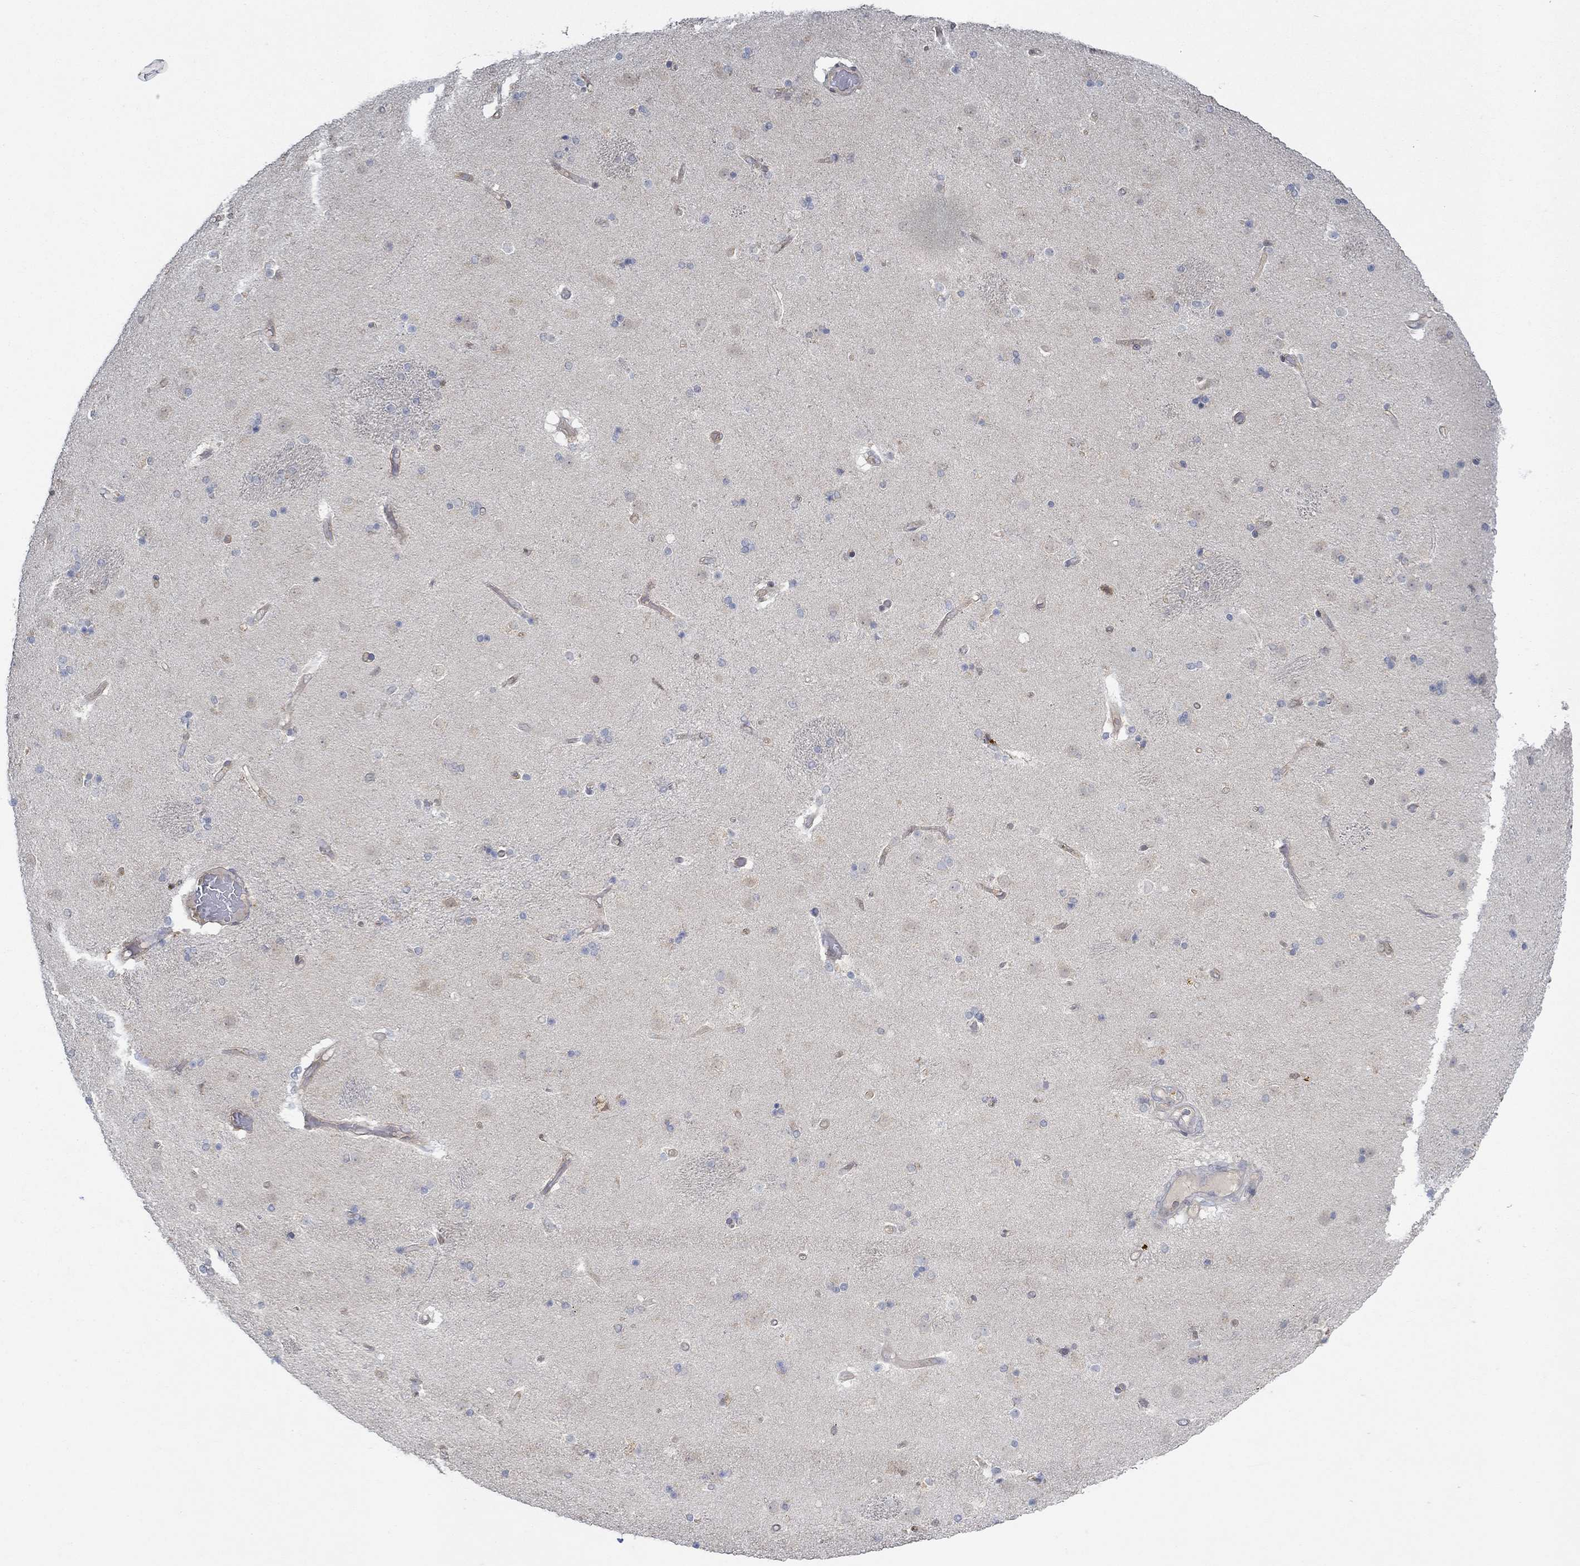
{"staining": {"intensity": "negative", "quantity": "none", "location": "none"}, "tissue": "caudate", "cell_type": "Glial cells", "image_type": "normal", "snomed": [{"axis": "morphology", "description": "Normal tissue, NOS"}, {"axis": "topography", "description": "Lateral ventricle wall"}], "caption": "The micrograph reveals no significant positivity in glial cells of caudate. (DAB (3,3'-diaminobenzidine) immunohistochemistry with hematoxylin counter stain).", "gene": "MTHFR", "patient": {"sex": "female", "age": 71}}